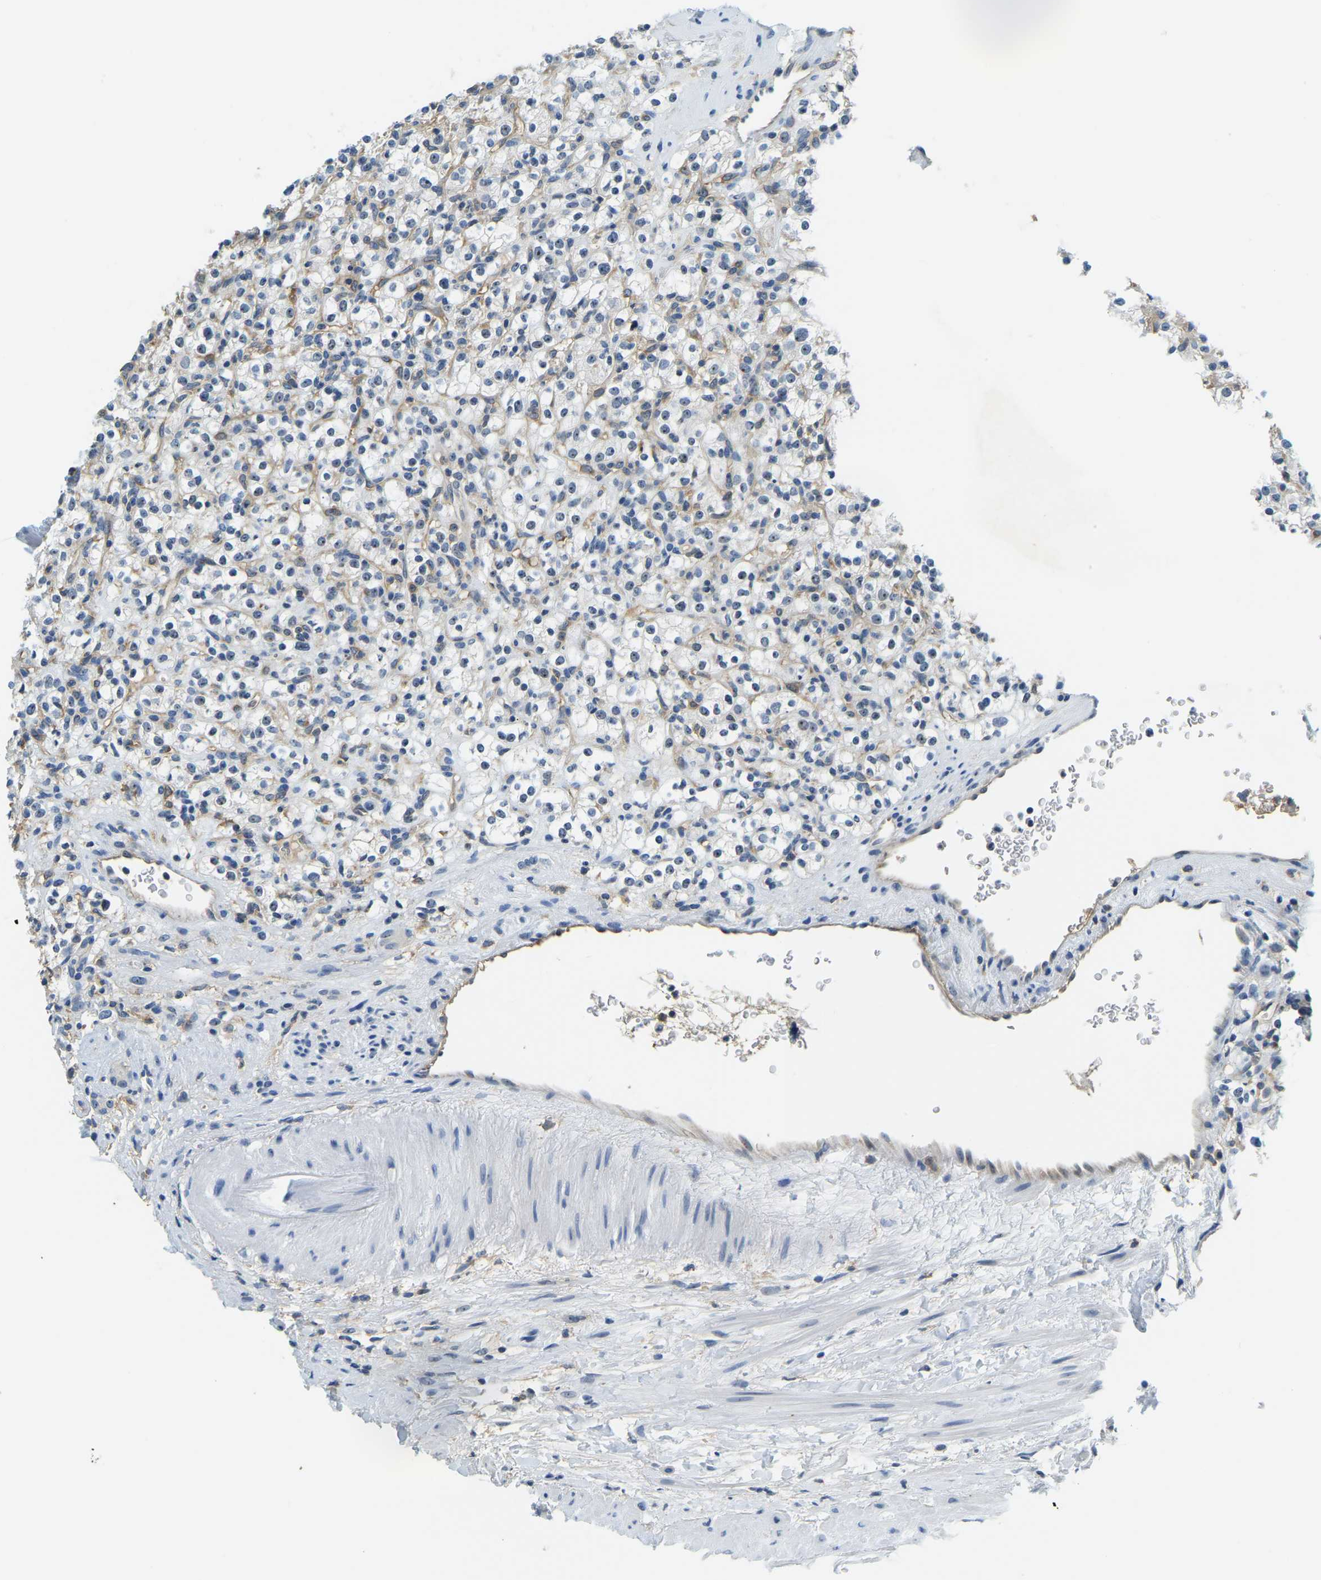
{"staining": {"intensity": "weak", "quantity": "<25%", "location": "nuclear"}, "tissue": "renal cancer", "cell_type": "Tumor cells", "image_type": "cancer", "snomed": [{"axis": "morphology", "description": "Normal tissue, NOS"}, {"axis": "morphology", "description": "Adenocarcinoma, NOS"}, {"axis": "topography", "description": "Kidney"}], "caption": "IHC of human renal adenocarcinoma reveals no expression in tumor cells. Brightfield microscopy of immunohistochemistry stained with DAB (3,3'-diaminobenzidine) (brown) and hematoxylin (blue), captured at high magnification.", "gene": "RRP1", "patient": {"sex": "female", "age": 72}}